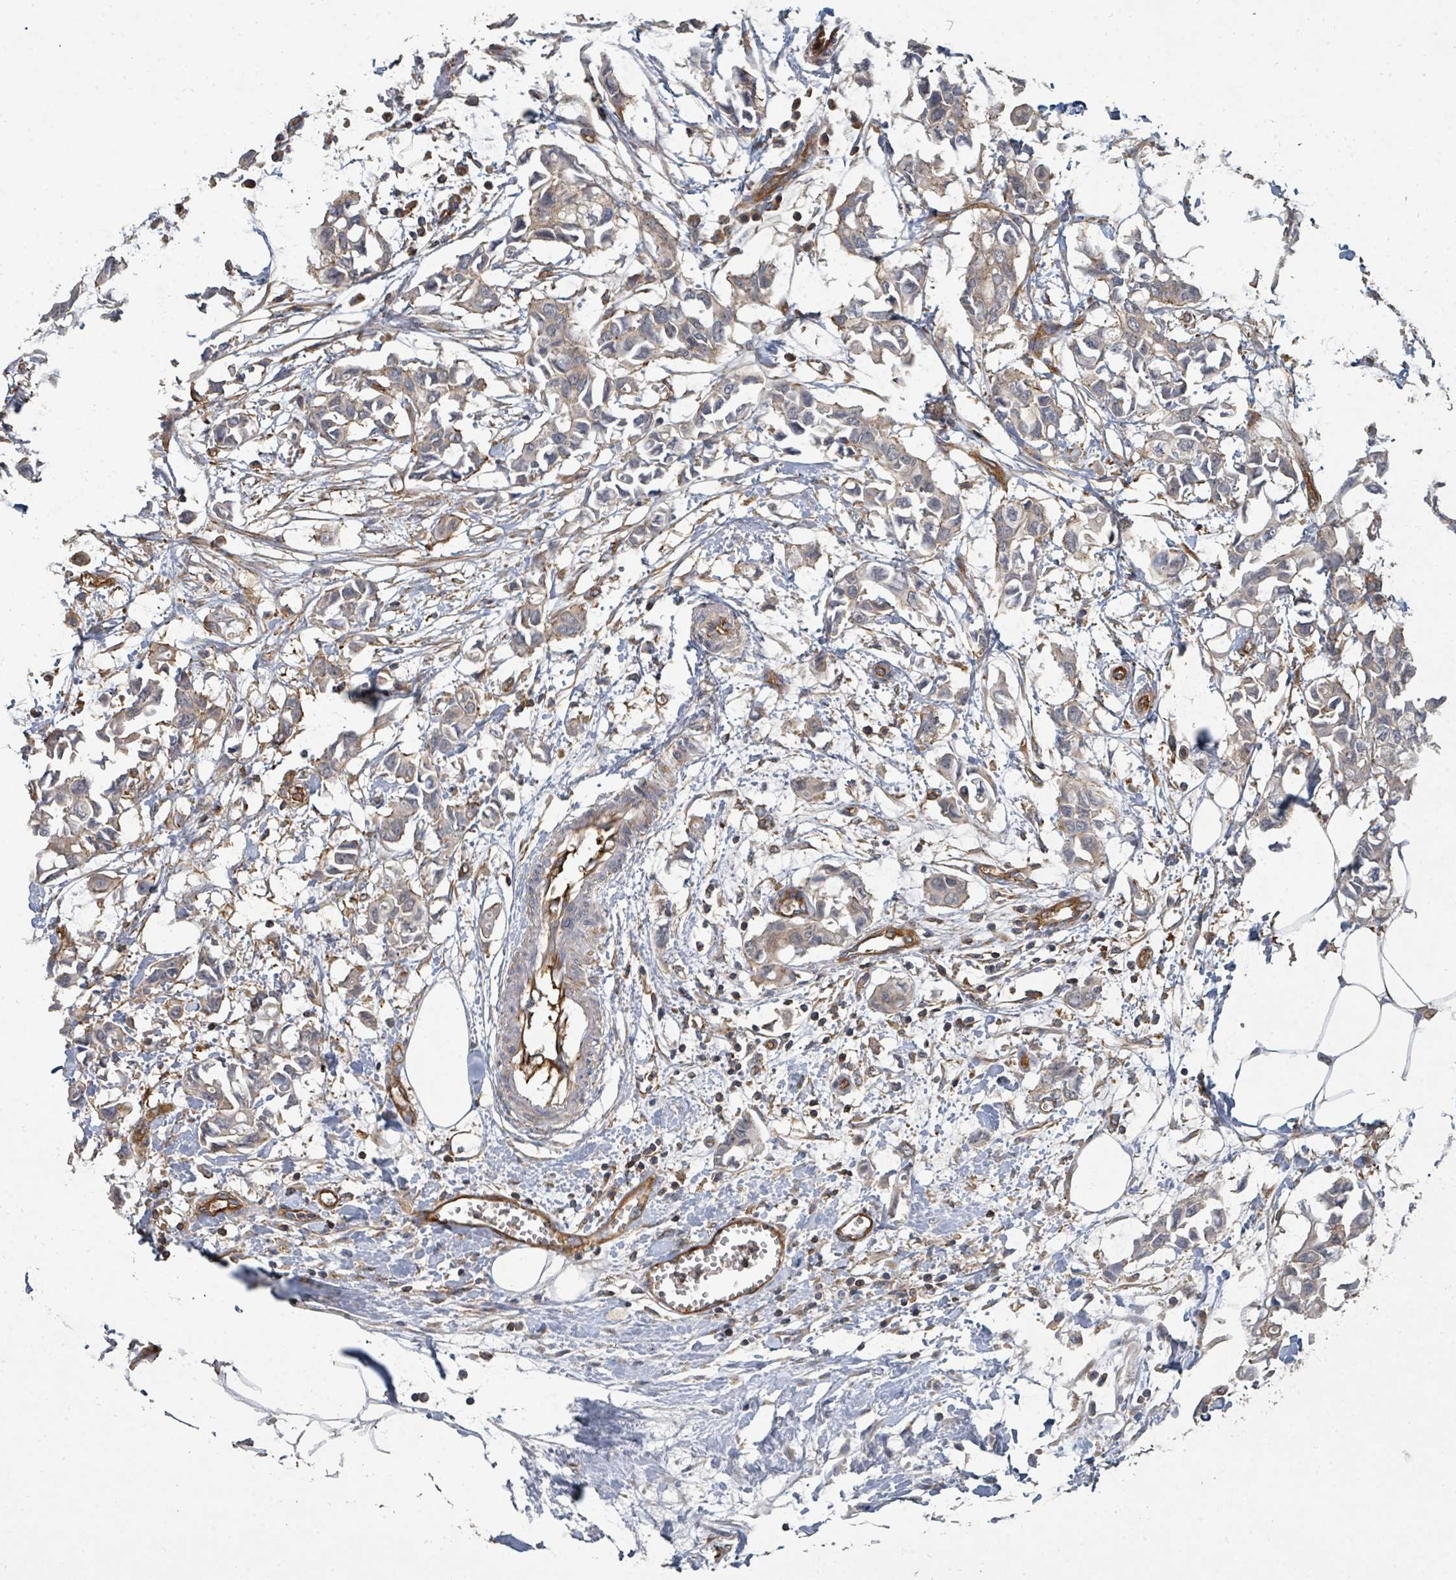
{"staining": {"intensity": "weak", "quantity": ">75%", "location": "cytoplasmic/membranous"}, "tissue": "breast cancer", "cell_type": "Tumor cells", "image_type": "cancer", "snomed": [{"axis": "morphology", "description": "Duct carcinoma"}, {"axis": "topography", "description": "Breast"}], "caption": "Immunohistochemistry (IHC) of human invasive ductal carcinoma (breast) exhibits low levels of weak cytoplasmic/membranous positivity in about >75% of tumor cells.", "gene": "BOLA2B", "patient": {"sex": "female", "age": 41}}